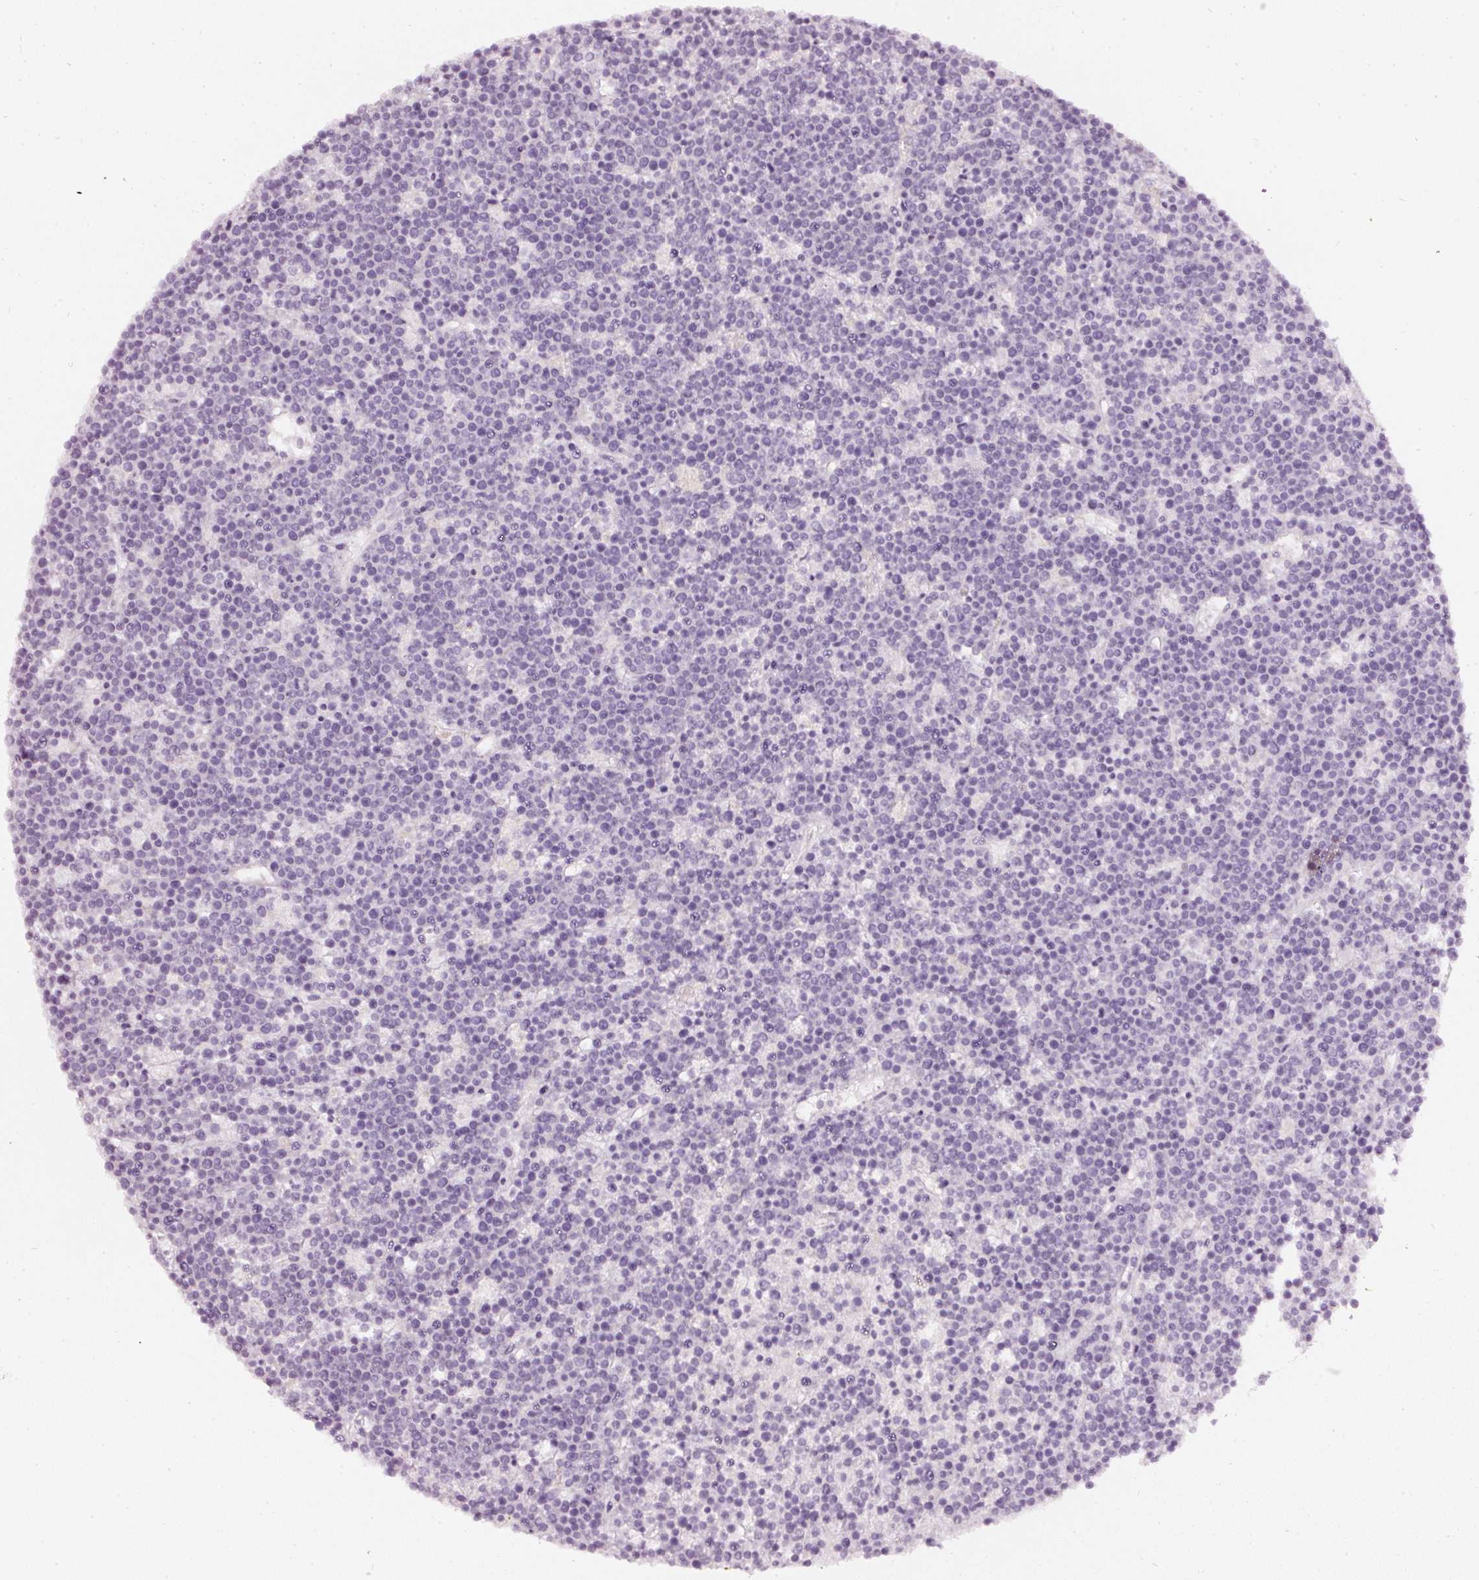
{"staining": {"intensity": "negative", "quantity": "none", "location": "none"}, "tissue": "lymphoma", "cell_type": "Tumor cells", "image_type": "cancer", "snomed": [{"axis": "morphology", "description": "Malignant lymphoma, non-Hodgkin's type, High grade"}, {"axis": "topography", "description": "Ovary"}], "caption": "Human high-grade malignant lymphoma, non-Hodgkin's type stained for a protein using IHC shows no expression in tumor cells.", "gene": "CNP", "patient": {"sex": "female", "age": 56}}